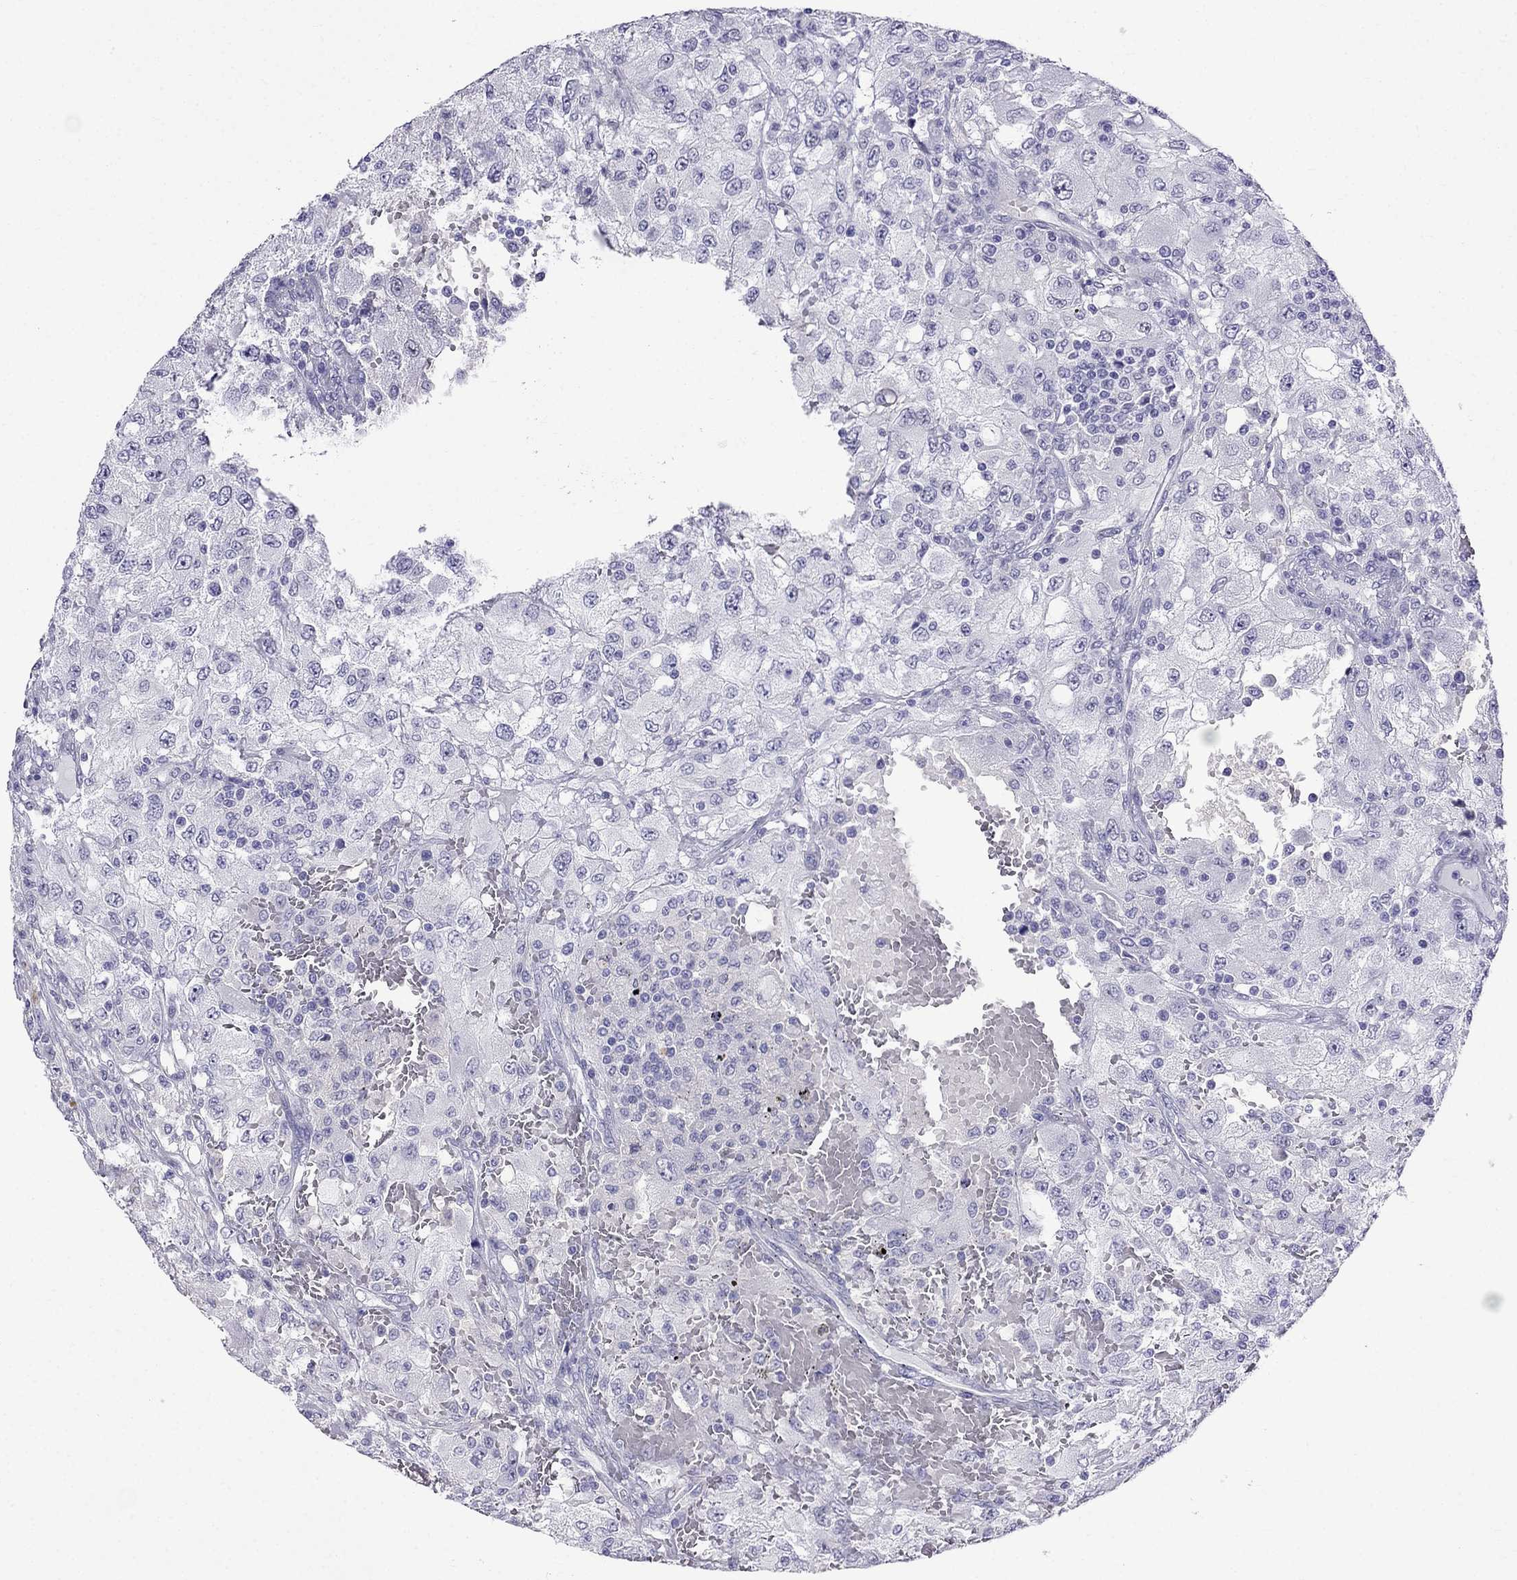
{"staining": {"intensity": "negative", "quantity": "none", "location": "none"}, "tissue": "renal cancer", "cell_type": "Tumor cells", "image_type": "cancer", "snomed": [{"axis": "morphology", "description": "Adenocarcinoma, NOS"}, {"axis": "topography", "description": "Kidney"}], "caption": "IHC of human renal cancer reveals no positivity in tumor cells. (Brightfield microscopy of DAB (3,3'-diaminobenzidine) IHC at high magnification).", "gene": "MGP", "patient": {"sex": "female", "age": 67}}